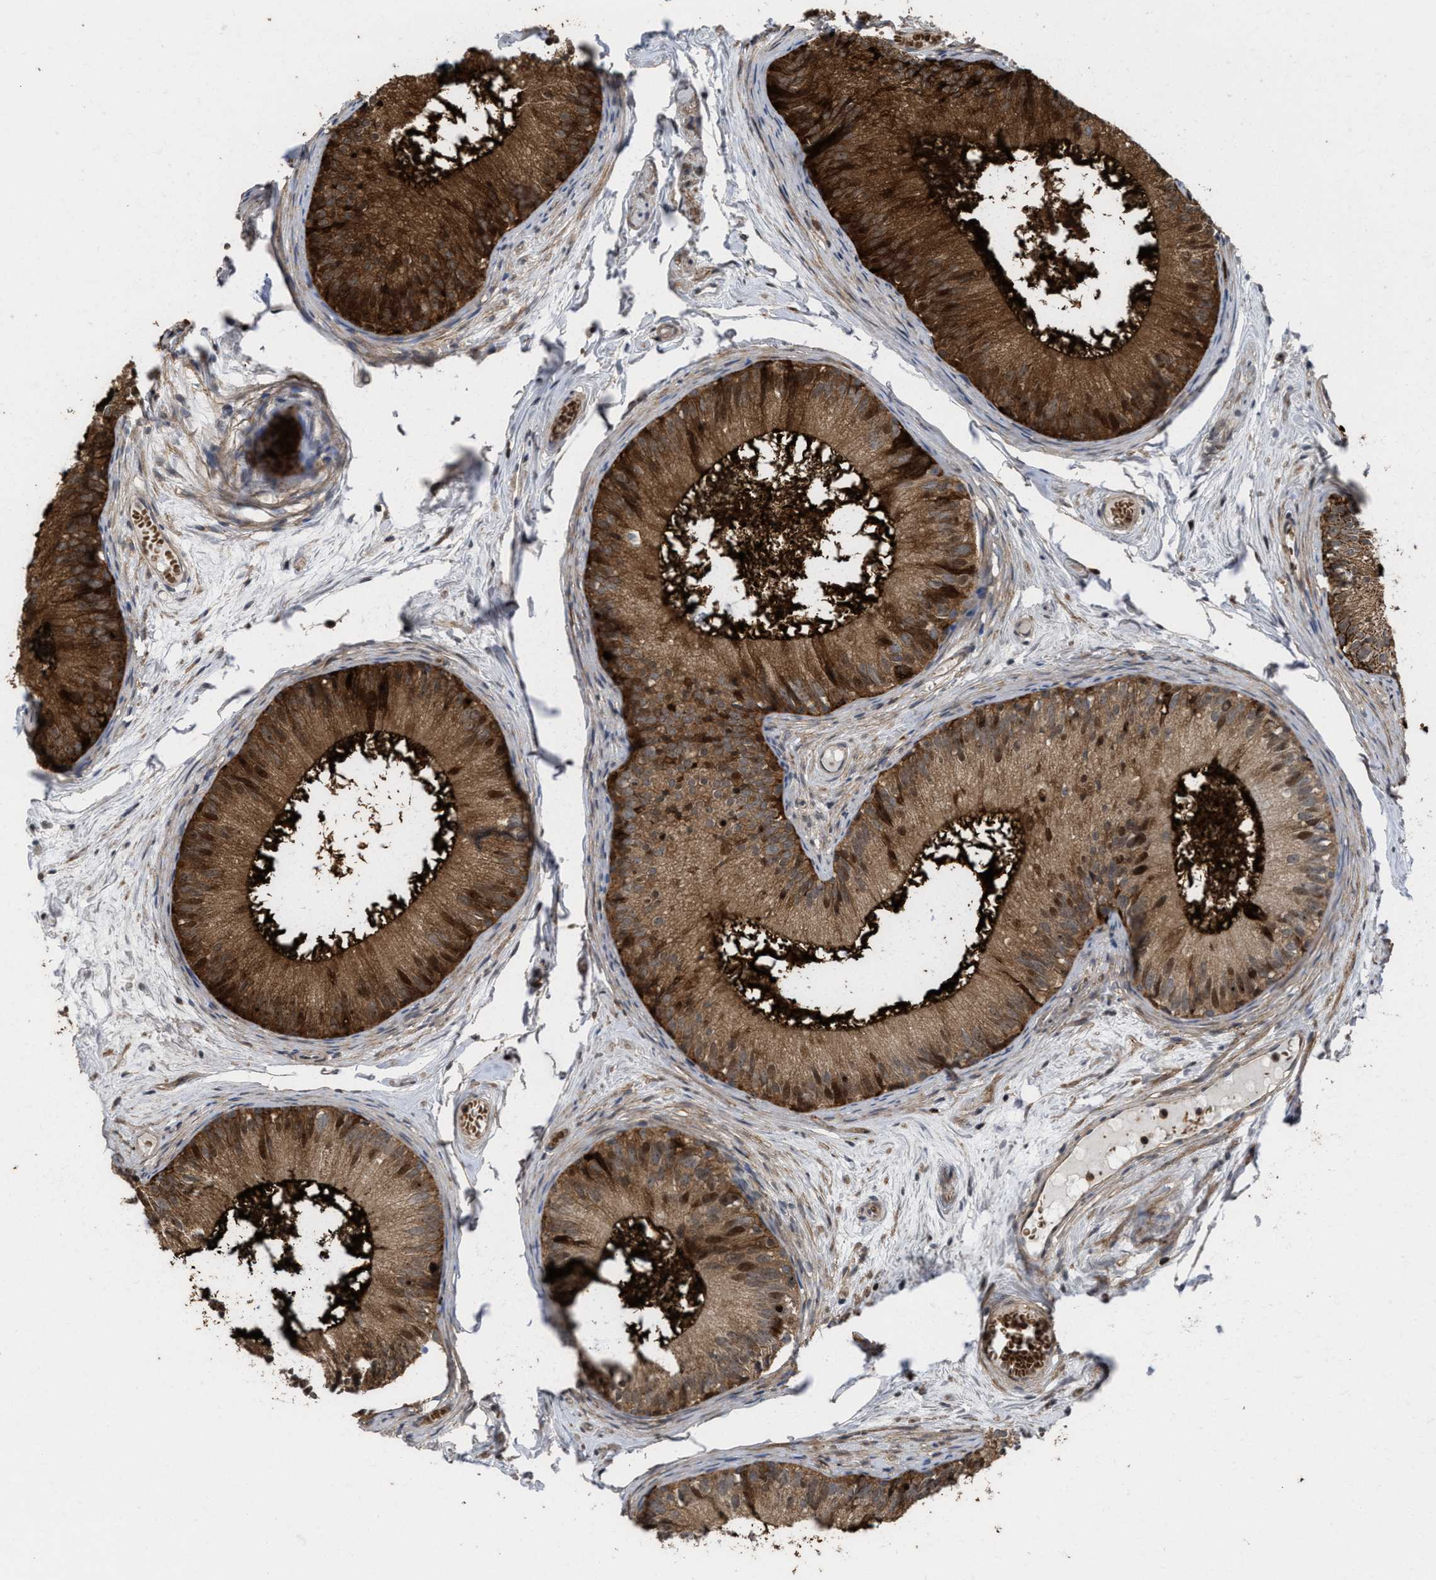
{"staining": {"intensity": "strong", "quantity": "25%-75%", "location": "cytoplasmic/membranous,nuclear"}, "tissue": "epididymis", "cell_type": "Glandular cells", "image_type": "normal", "snomed": [{"axis": "morphology", "description": "Normal tissue, NOS"}, {"axis": "topography", "description": "Epididymis"}], "caption": "Immunohistochemistry (IHC) micrograph of normal epididymis stained for a protein (brown), which exhibits high levels of strong cytoplasmic/membranous,nuclear expression in about 25%-75% of glandular cells.", "gene": "PTPRE", "patient": {"sex": "male", "age": 46}}